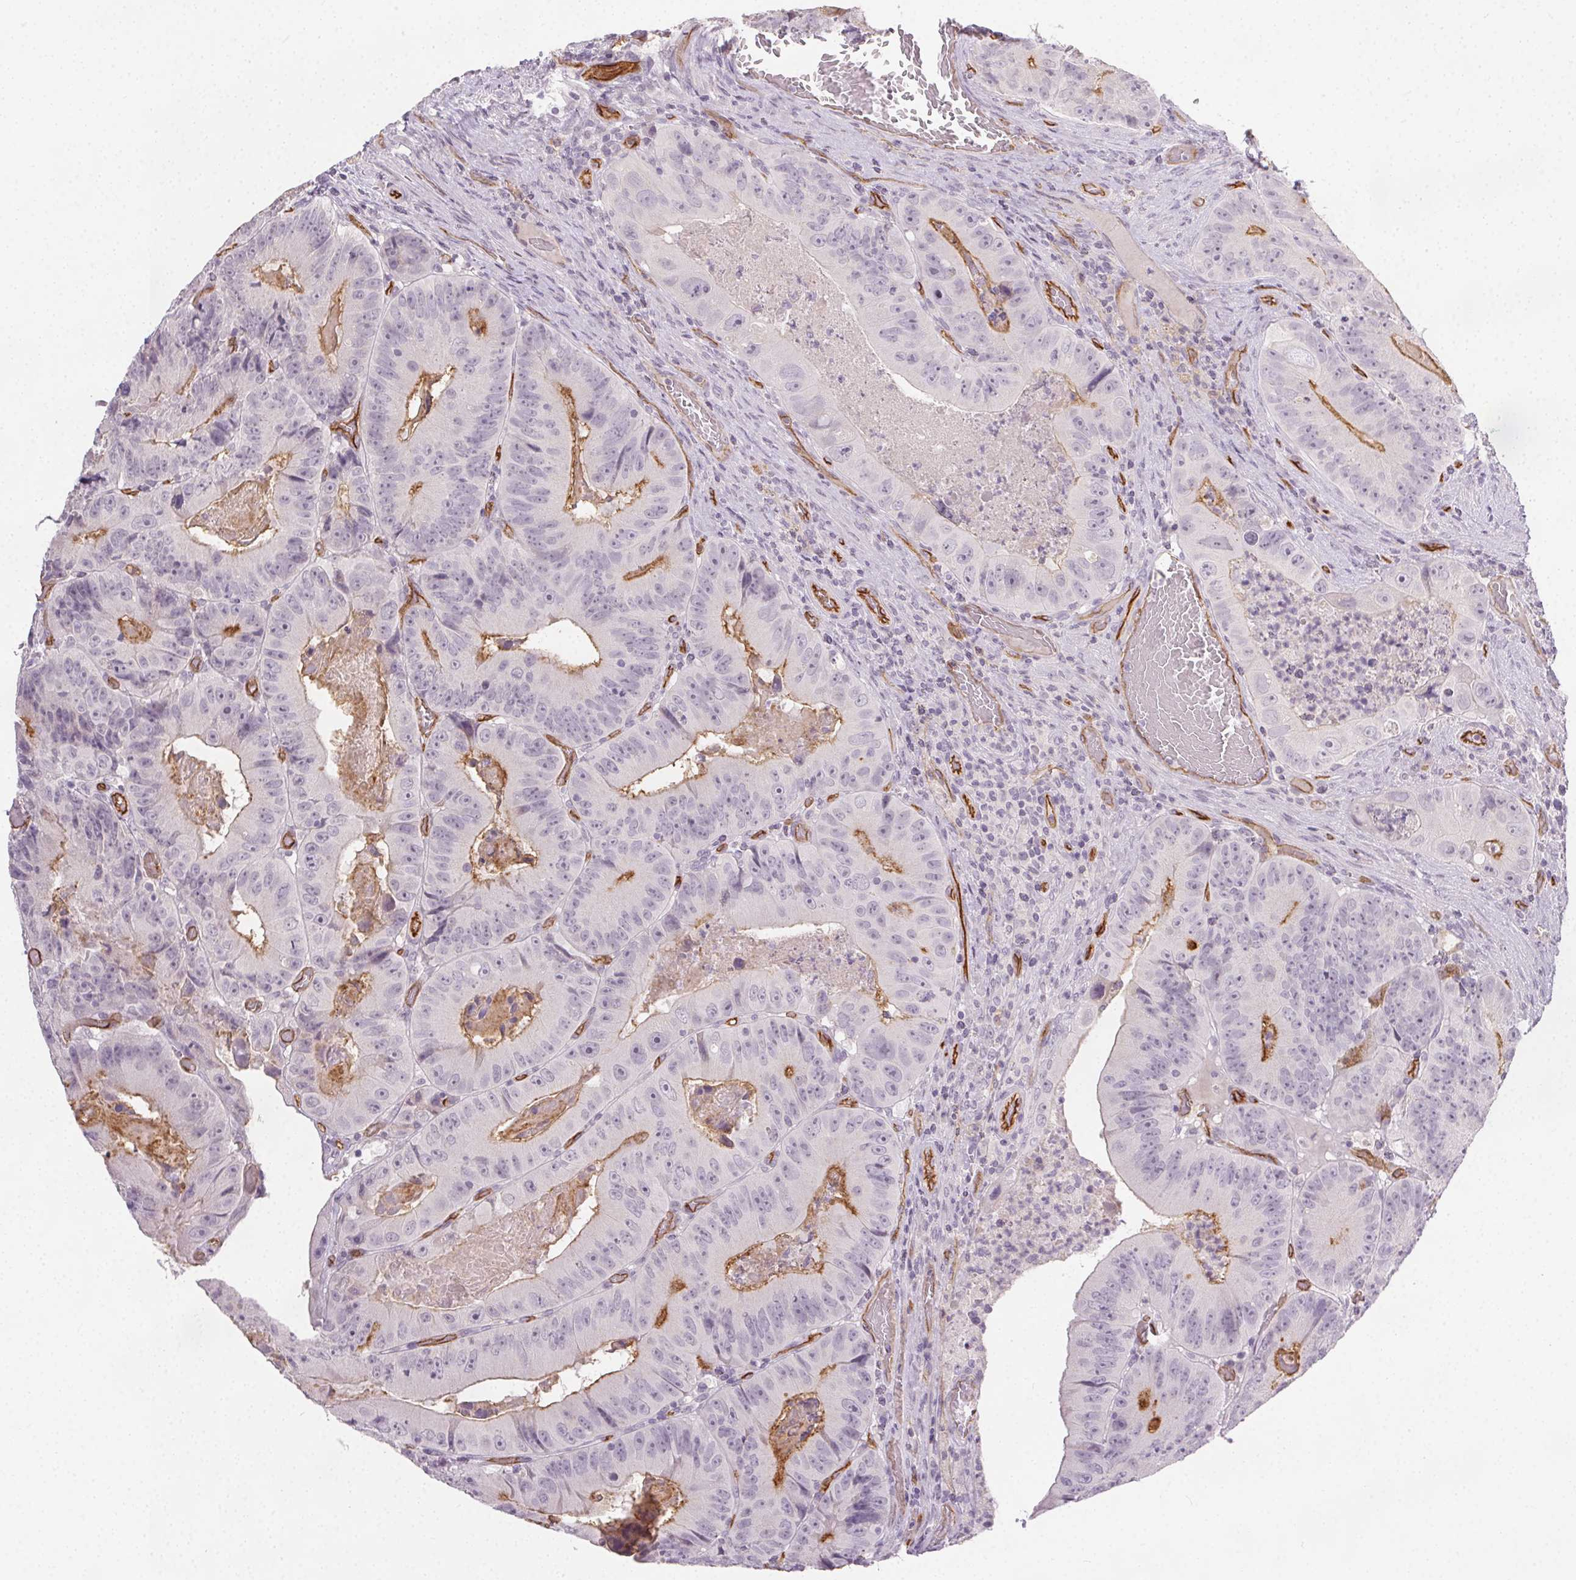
{"staining": {"intensity": "negative", "quantity": "none", "location": "none"}, "tissue": "colorectal cancer", "cell_type": "Tumor cells", "image_type": "cancer", "snomed": [{"axis": "morphology", "description": "Adenocarcinoma, NOS"}, {"axis": "topography", "description": "Colon"}], "caption": "An immunohistochemistry (IHC) photomicrograph of colorectal adenocarcinoma is shown. There is no staining in tumor cells of colorectal adenocarcinoma.", "gene": "PODXL", "patient": {"sex": "female", "age": 86}}